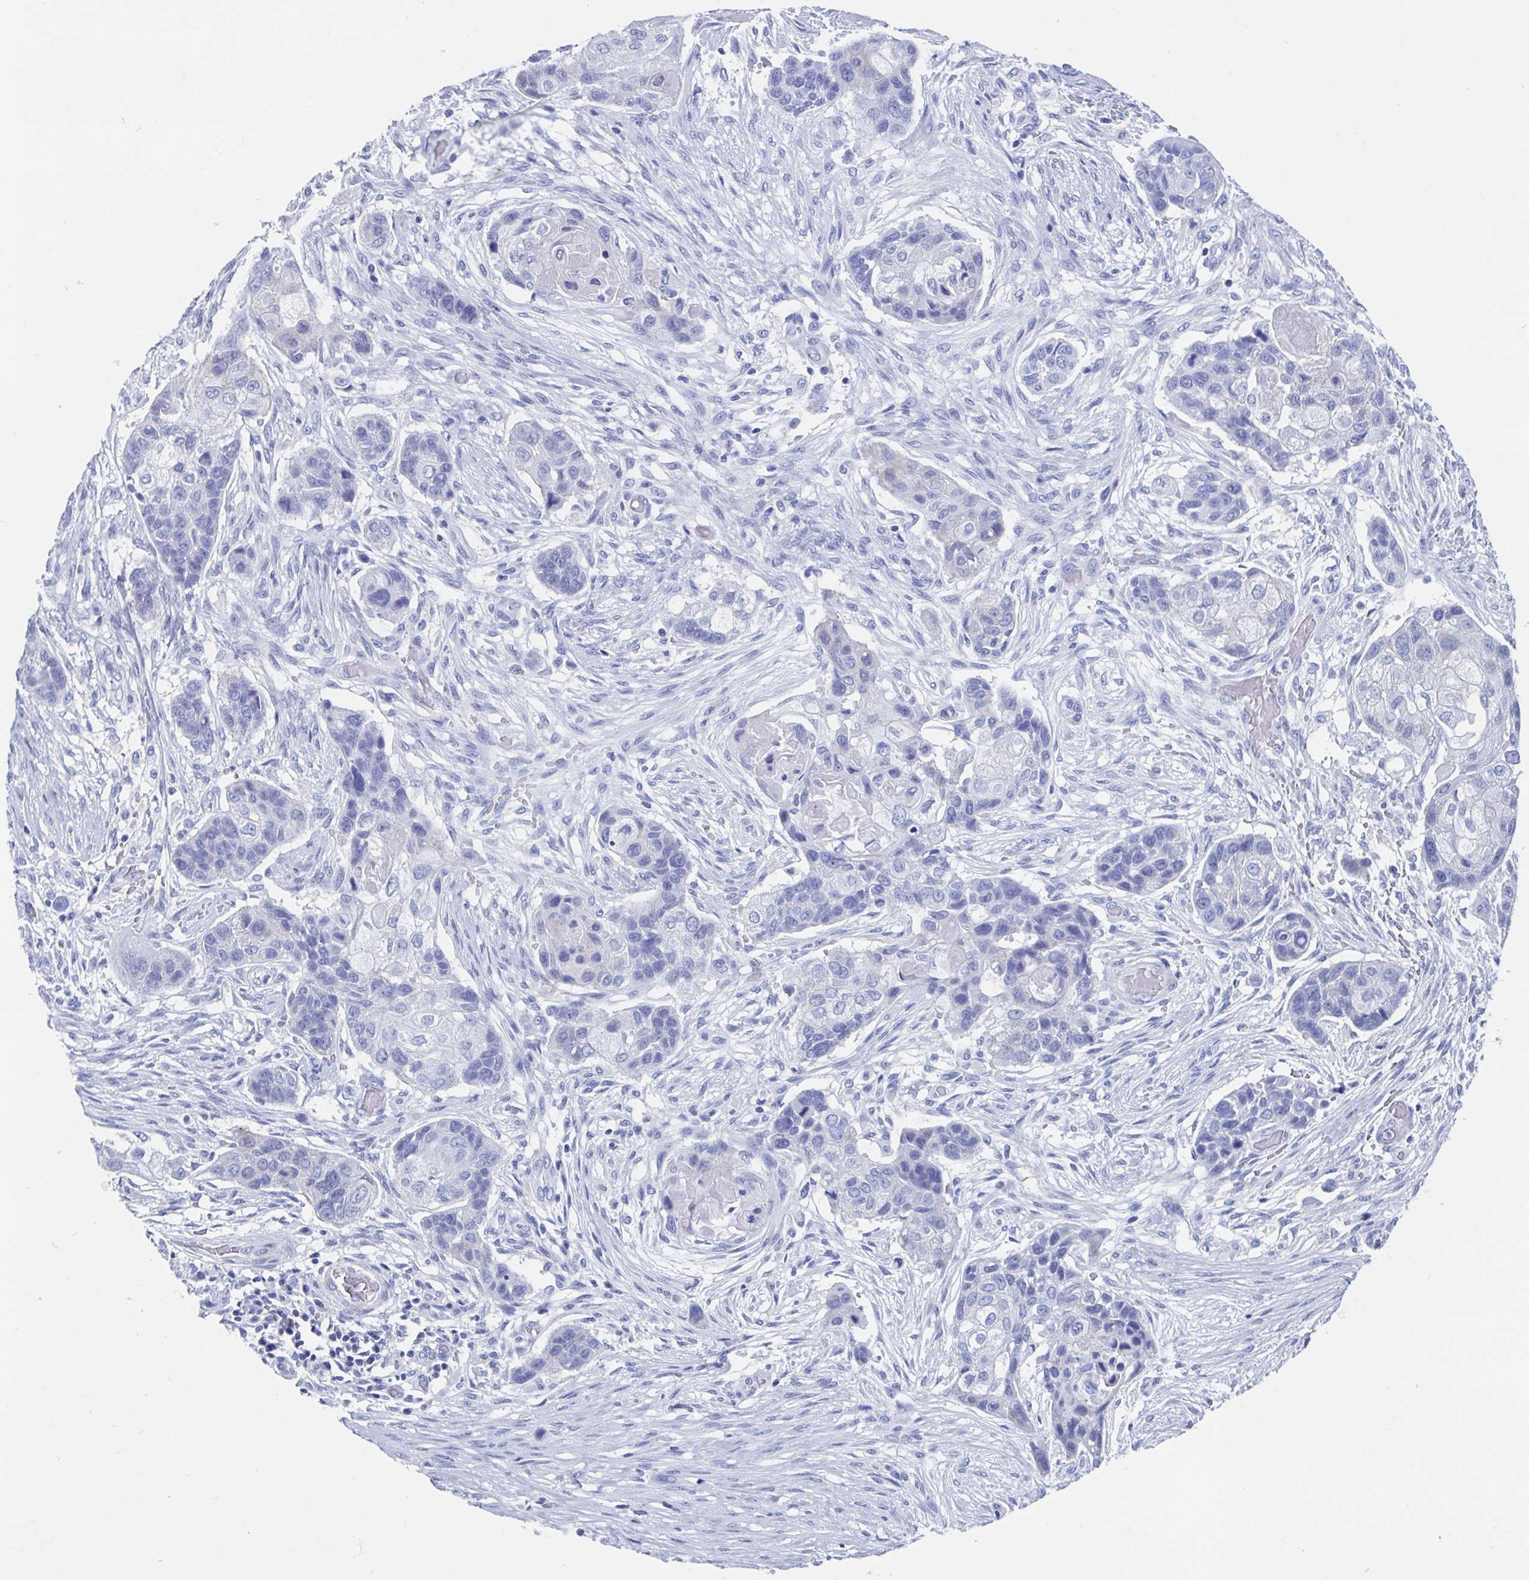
{"staining": {"intensity": "negative", "quantity": "none", "location": "none"}, "tissue": "lung cancer", "cell_type": "Tumor cells", "image_type": "cancer", "snomed": [{"axis": "morphology", "description": "Squamous cell carcinoma, NOS"}, {"axis": "topography", "description": "Lung"}], "caption": "Squamous cell carcinoma (lung) stained for a protein using IHC shows no positivity tumor cells.", "gene": "SHCBP1L", "patient": {"sex": "male", "age": 69}}